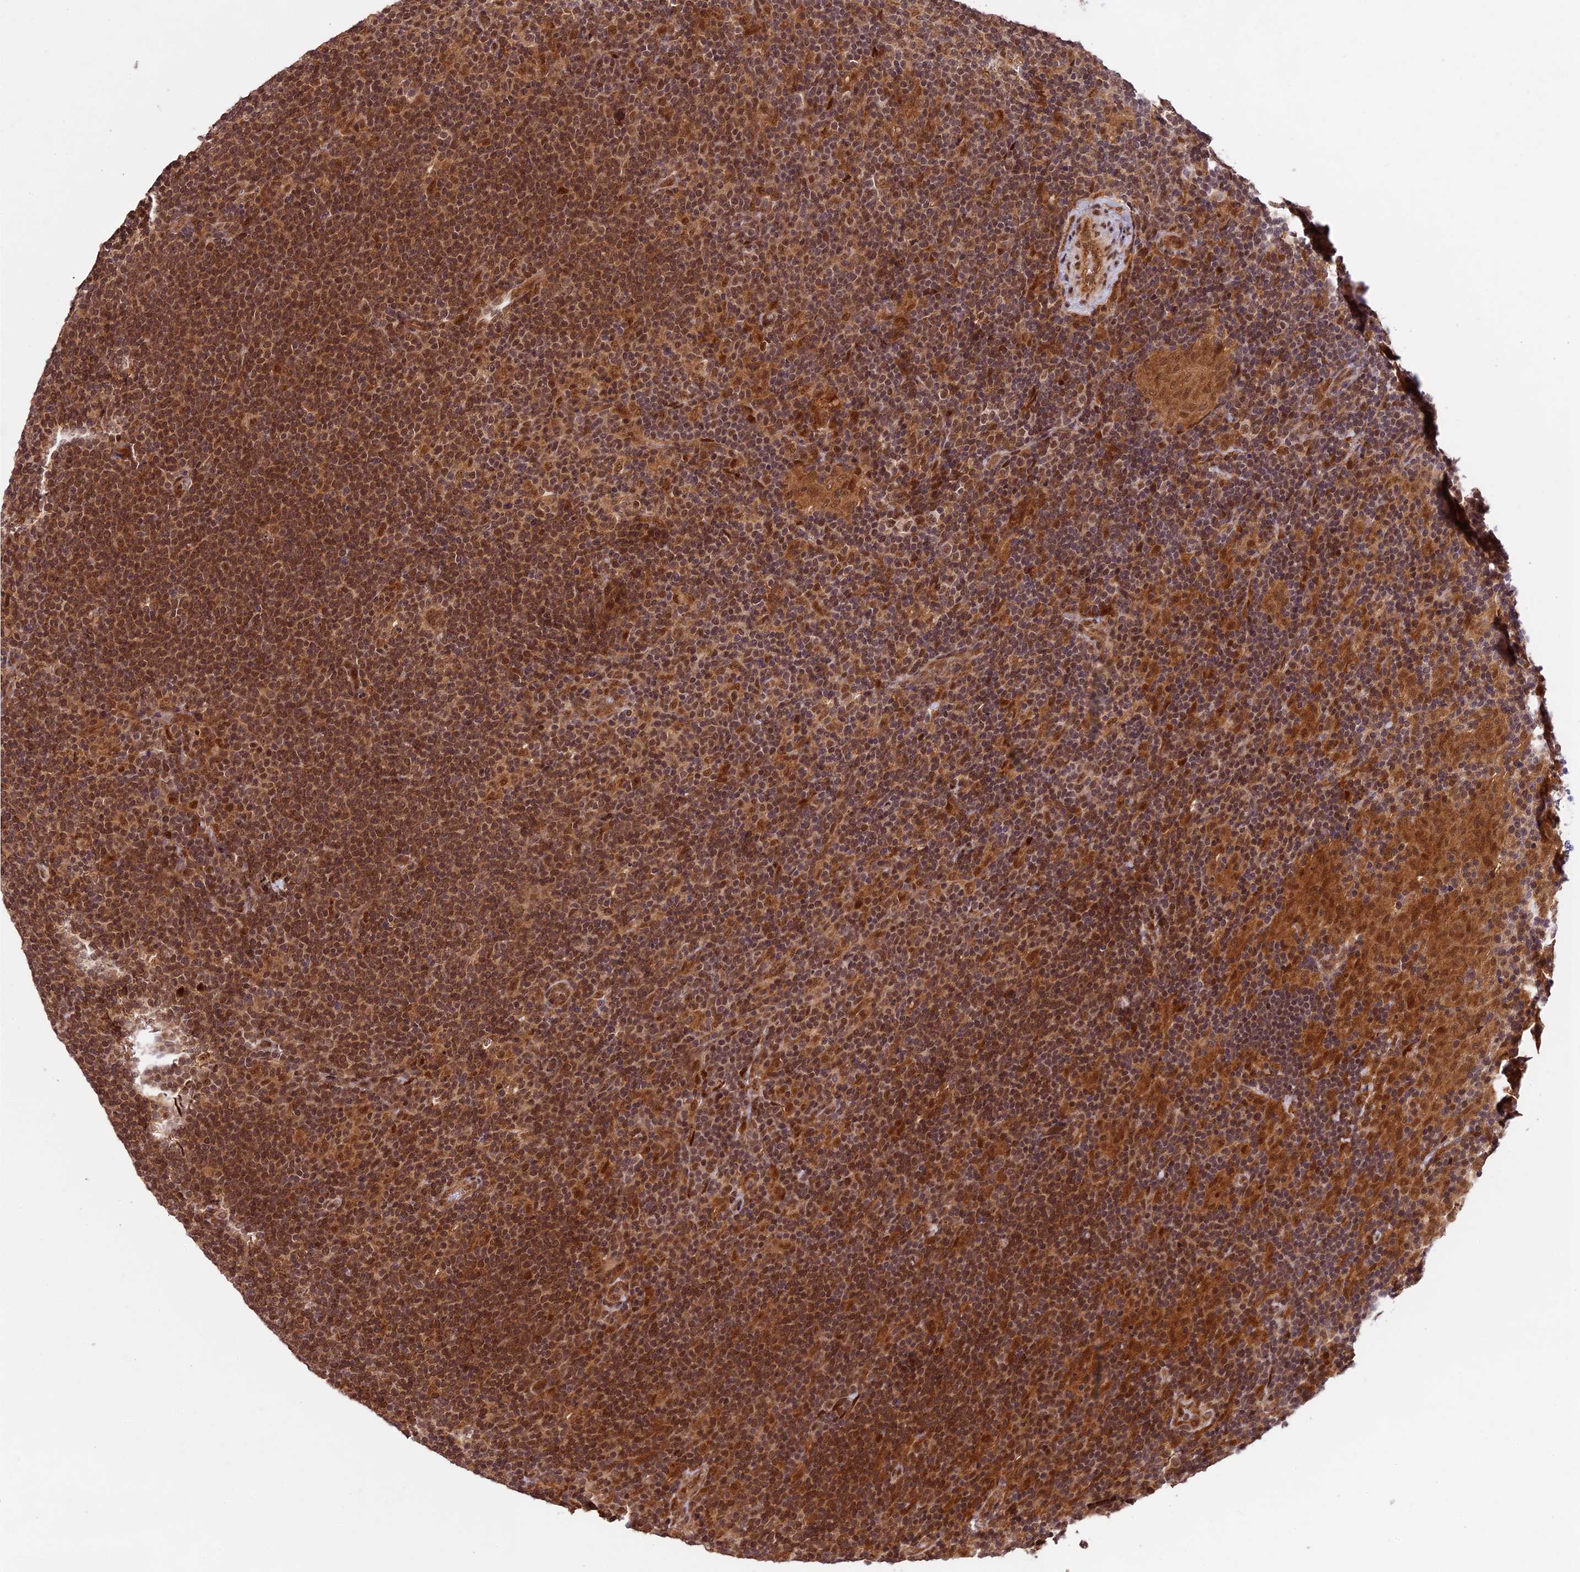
{"staining": {"intensity": "moderate", "quantity": ">75%", "location": "cytoplasmic/membranous,nuclear"}, "tissue": "lymphoma", "cell_type": "Tumor cells", "image_type": "cancer", "snomed": [{"axis": "morphology", "description": "Hodgkin's disease, NOS"}, {"axis": "topography", "description": "Lymph node"}], "caption": "Immunohistochemical staining of Hodgkin's disease exhibits moderate cytoplasmic/membranous and nuclear protein staining in about >75% of tumor cells.", "gene": "DHX38", "patient": {"sex": "female", "age": 57}}